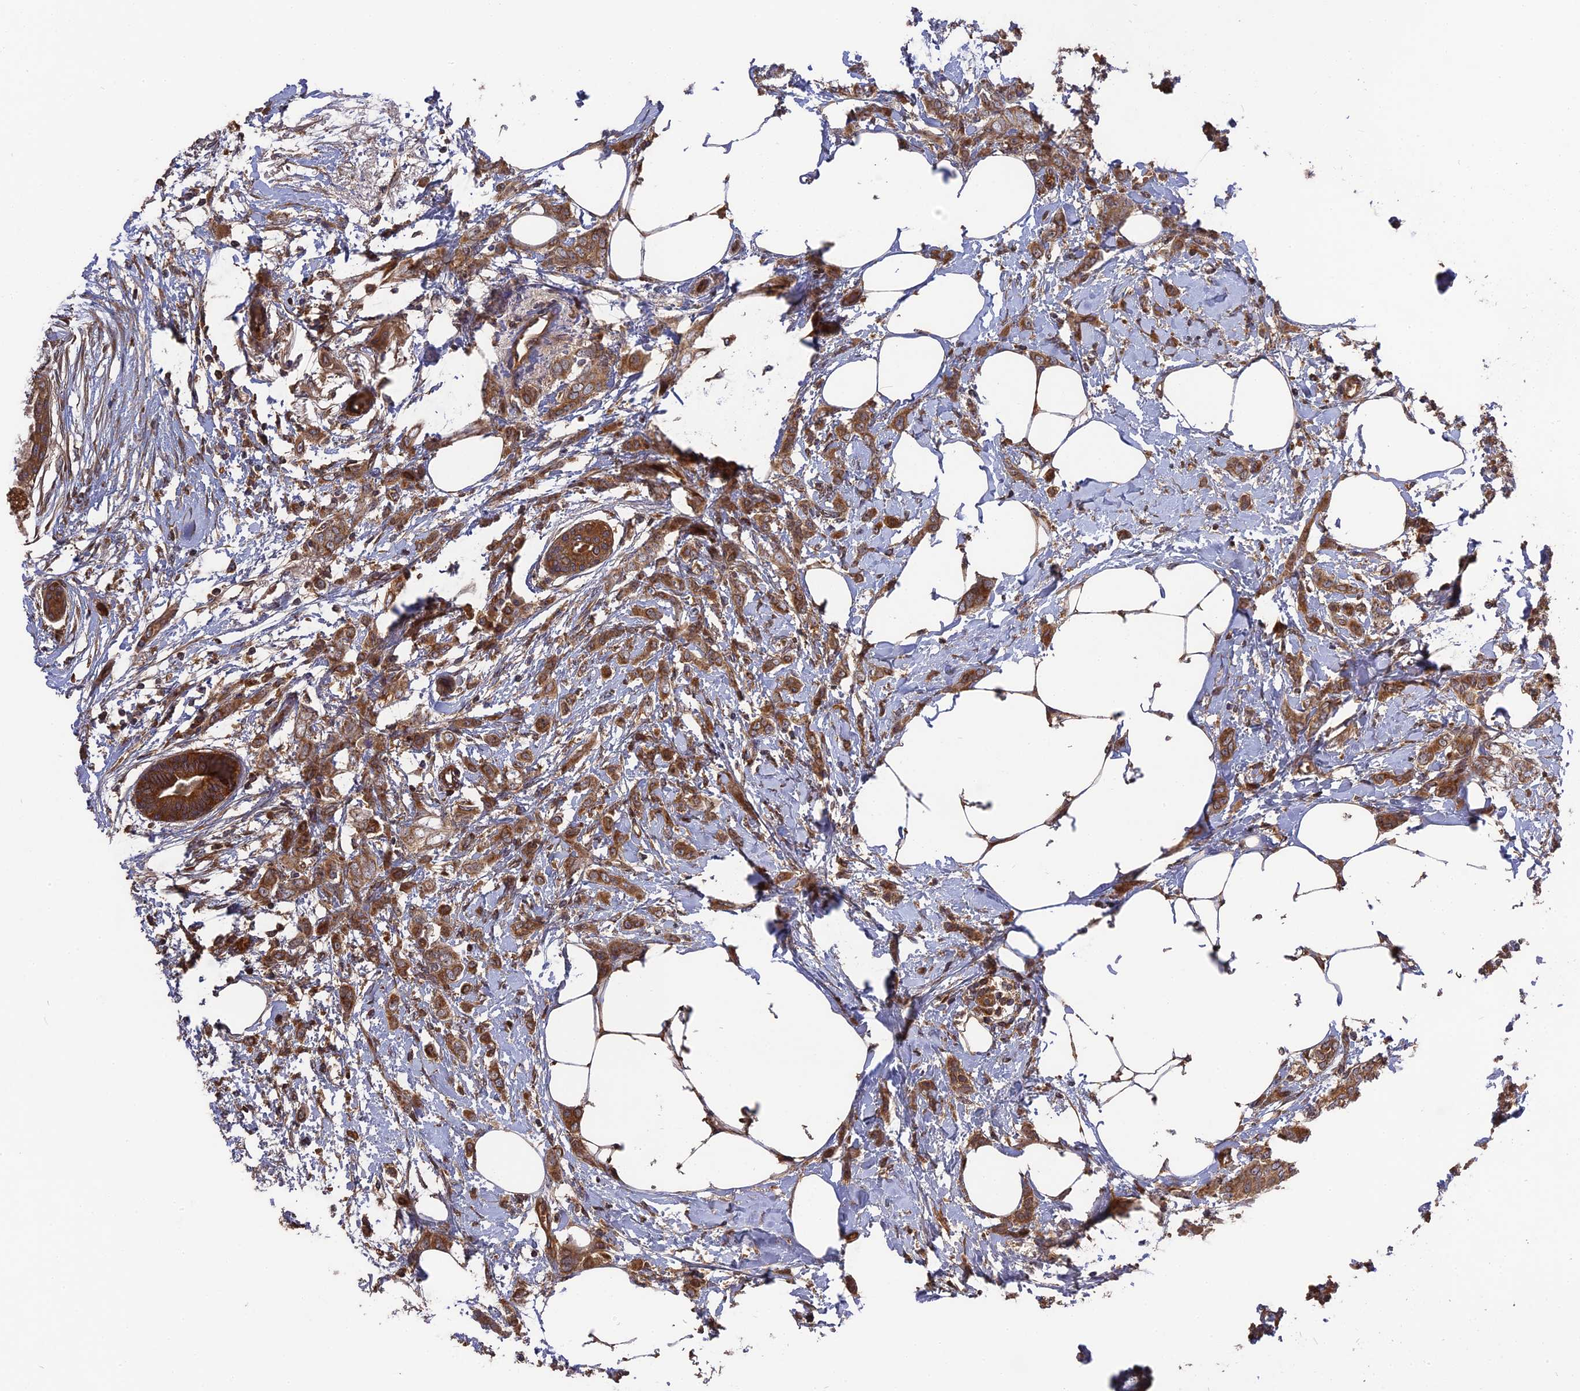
{"staining": {"intensity": "moderate", "quantity": ">75%", "location": "cytoplasmic/membranous"}, "tissue": "breast cancer", "cell_type": "Tumor cells", "image_type": "cancer", "snomed": [{"axis": "morphology", "description": "Duct carcinoma"}, {"axis": "topography", "description": "Breast"}], "caption": "Immunohistochemical staining of breast cancer (infiltrating ductal carcinoma) displays moderate cytoplasmic/membranous protein staining in about >75% of tumor cells. (IHC, brightfield microscopy, high magnification).", "gene": "TMUB2", "patient": {"sex": "female", "age": 72}}